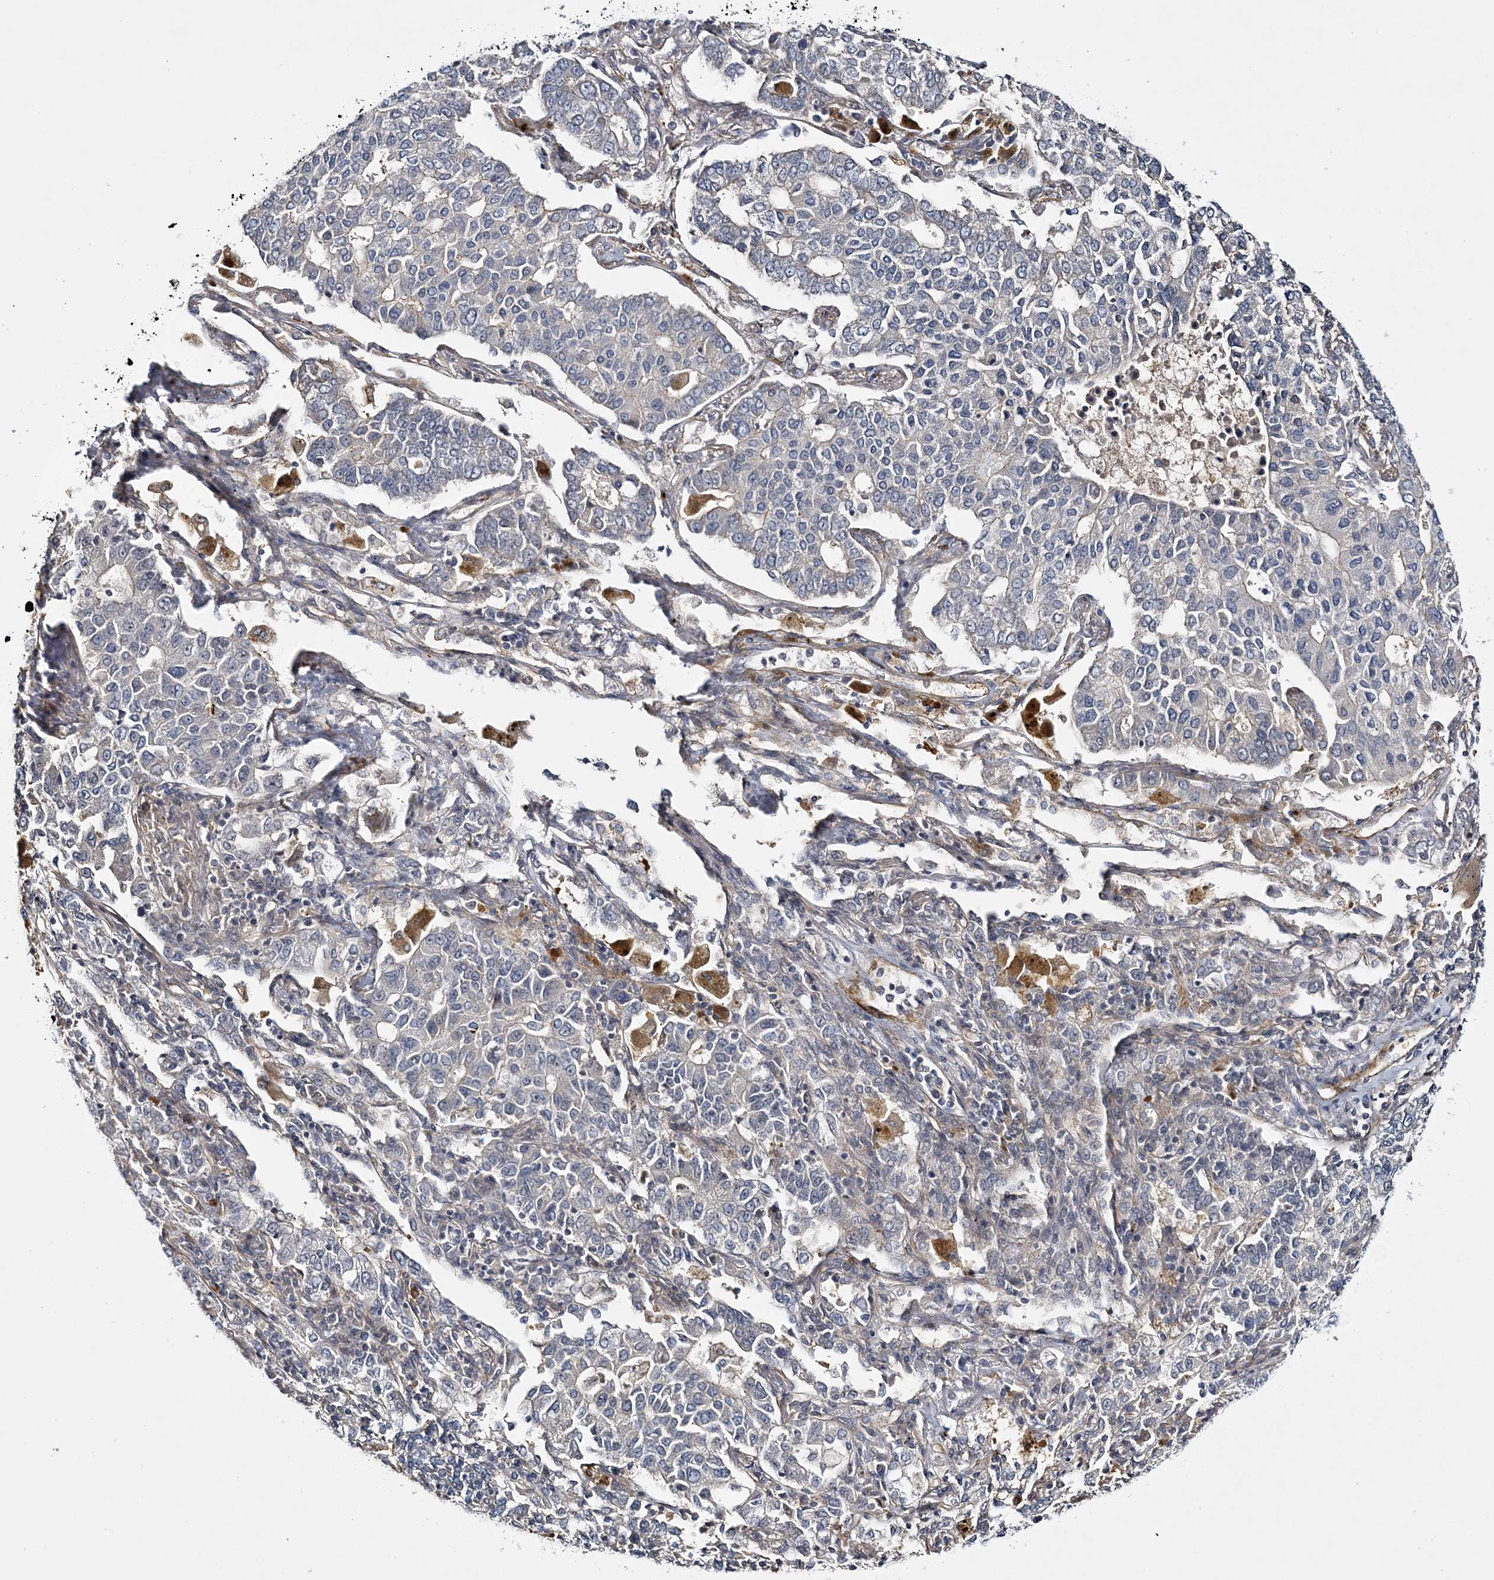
{"staining": {"intensity": "negative", "quantity": "none", "location": "none"}, "tissue": "lung cancer", "cell_type": "Tumor cells", "image_type": "cancer", "snomed": [{"axis": "morphology", "description": "Adenocarcinoma, NOS"}, {"axis": "topography", "description": "Lung"}], "caption": "Photomicrograph shows no significant protein positivity in tumor cells of lung cancer.", "gene": "CALN1", "patient": {"sex": "male", "age": 49}}